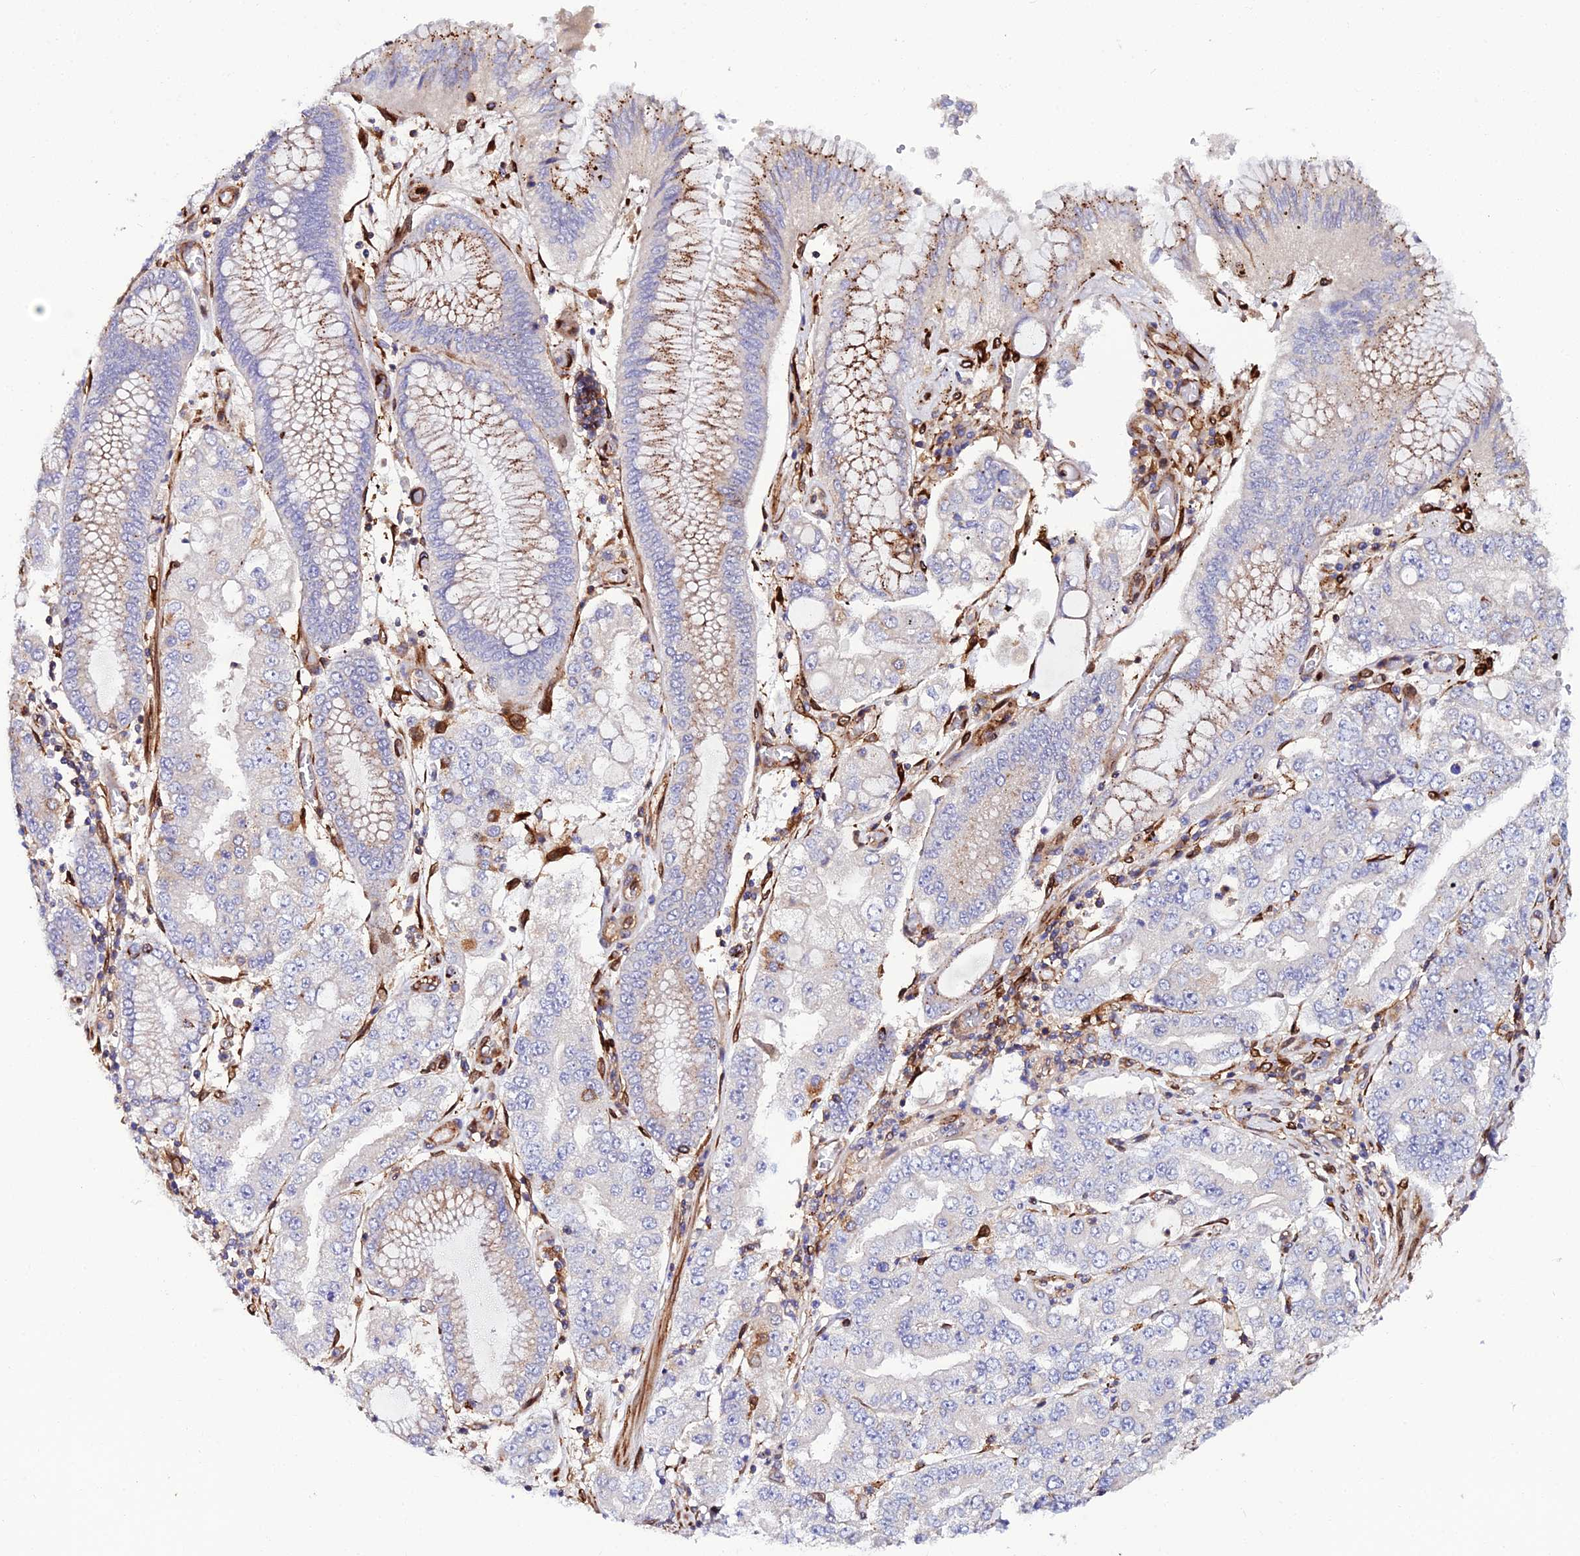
{"staining": {"intensity": "negative", "quantity": "none", "location": "none"}, "tissue": "stomach cancer", "cell_type": "Tumor cells", "image_type": "cancer", "snomed": [{"axis": "morphology", "description": "Adenocarcinoma, NOS"}, {"axis": "topography", "description": "Stomach"}], "caption": "A high-resolution micrograph shows IHC staining of adenocarcinoma (stomach), which demonstrates no significant staining in tumor cells. (IHC, brightfield microscopy, high magnification).", "gene": "TRPV2", "patient": {"sex": "male", "age": 76}}